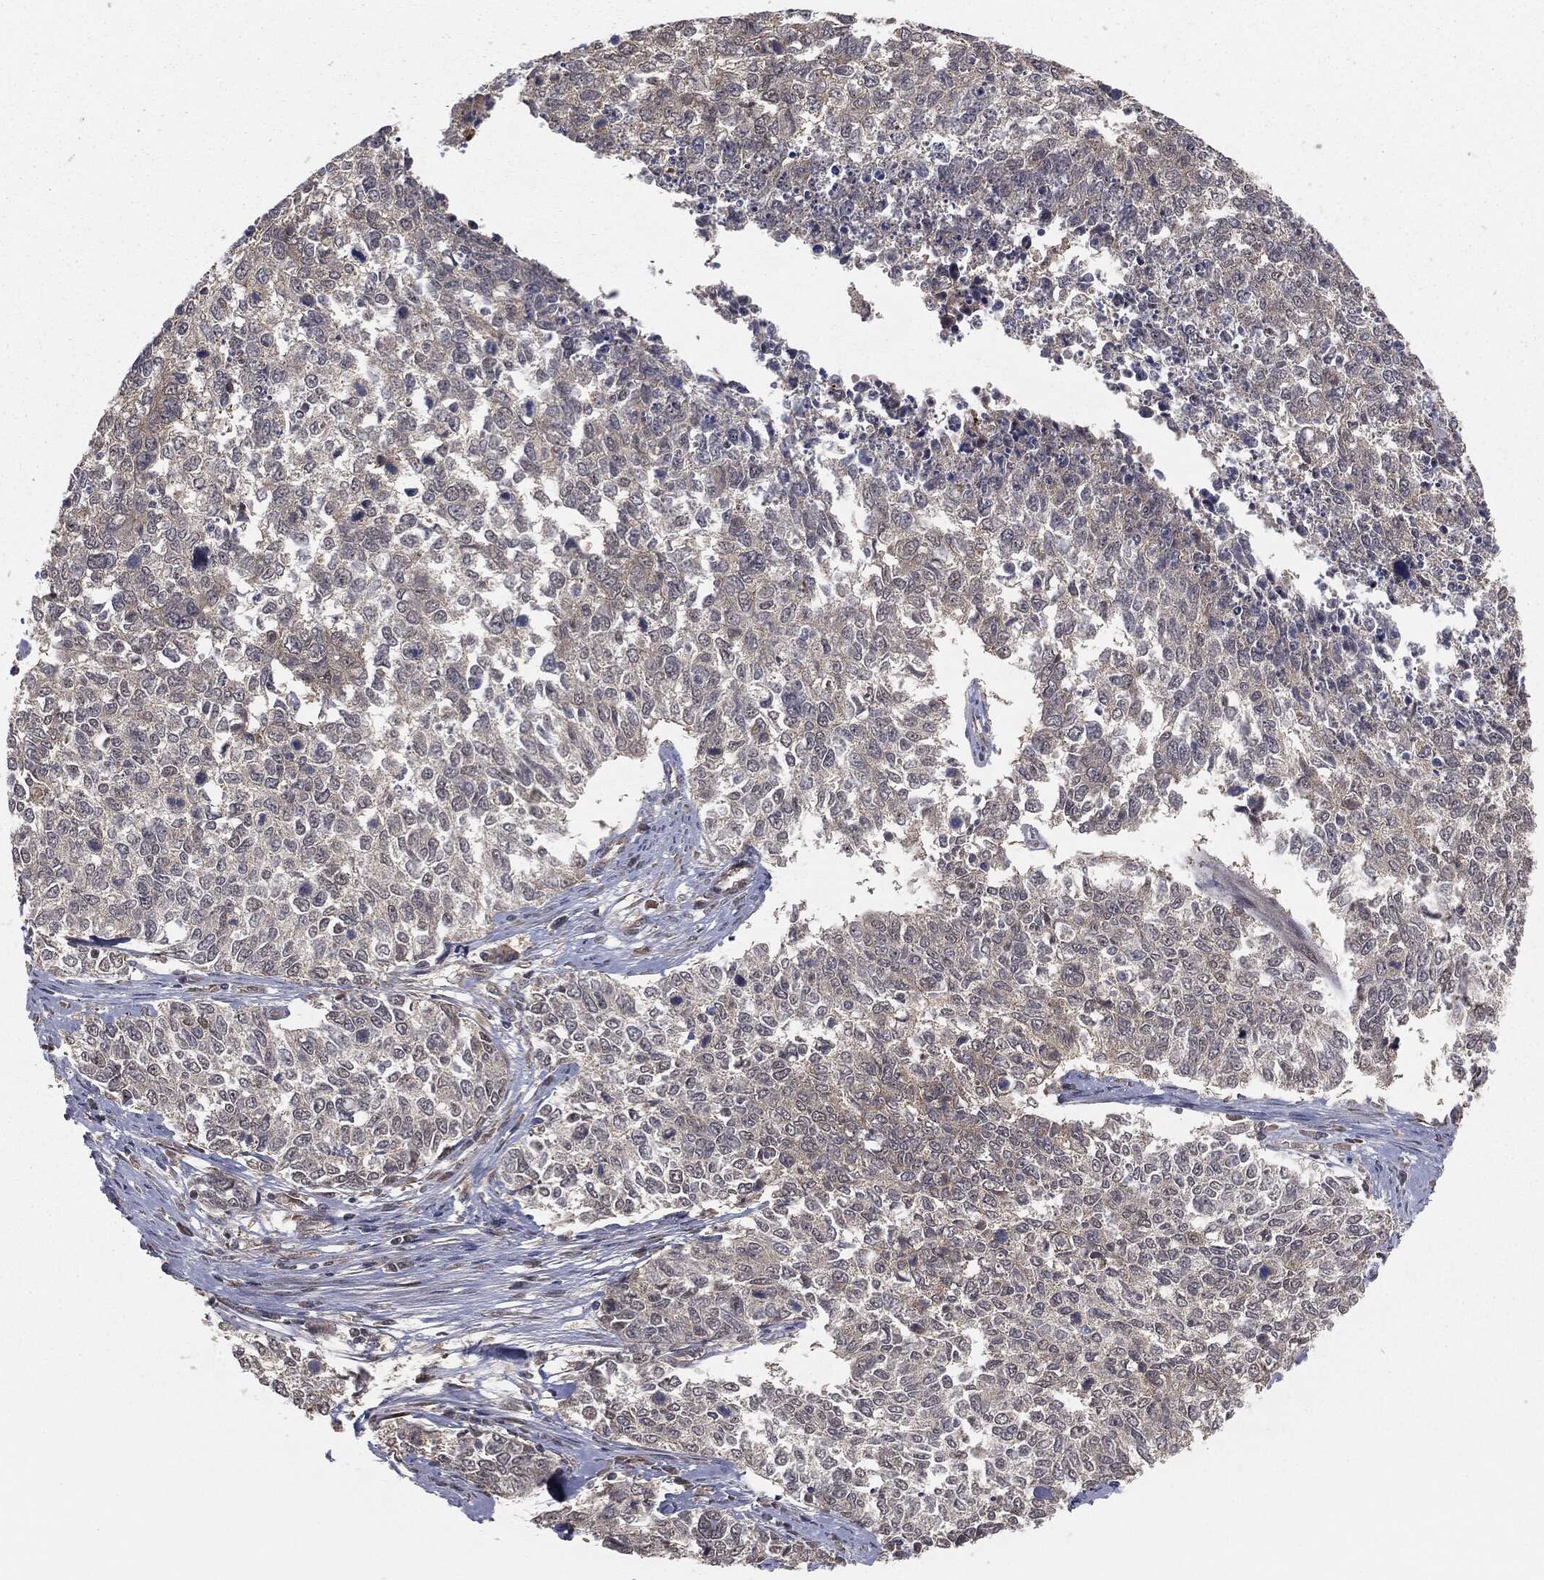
{"staining": {"intensity": "negative", "quantity": "none", "location": "none"}, "tissue": "cervical cancer", "cell_type": "Tumor cells", "image_type": "cancer", "snomed": [{"axis": "morphology", "description": "Adenocarcinoma, NOS"}, {"axis": "topography", "description": "Cervix"}], "caption": "Immunohistochemistry (IHC) histopathology image of cervical cancer stained for a protein (brown), which exhibits no staining in tumor cells.", "gene": "FBXO7", "patient": {"sex": "female", "age": 63}}